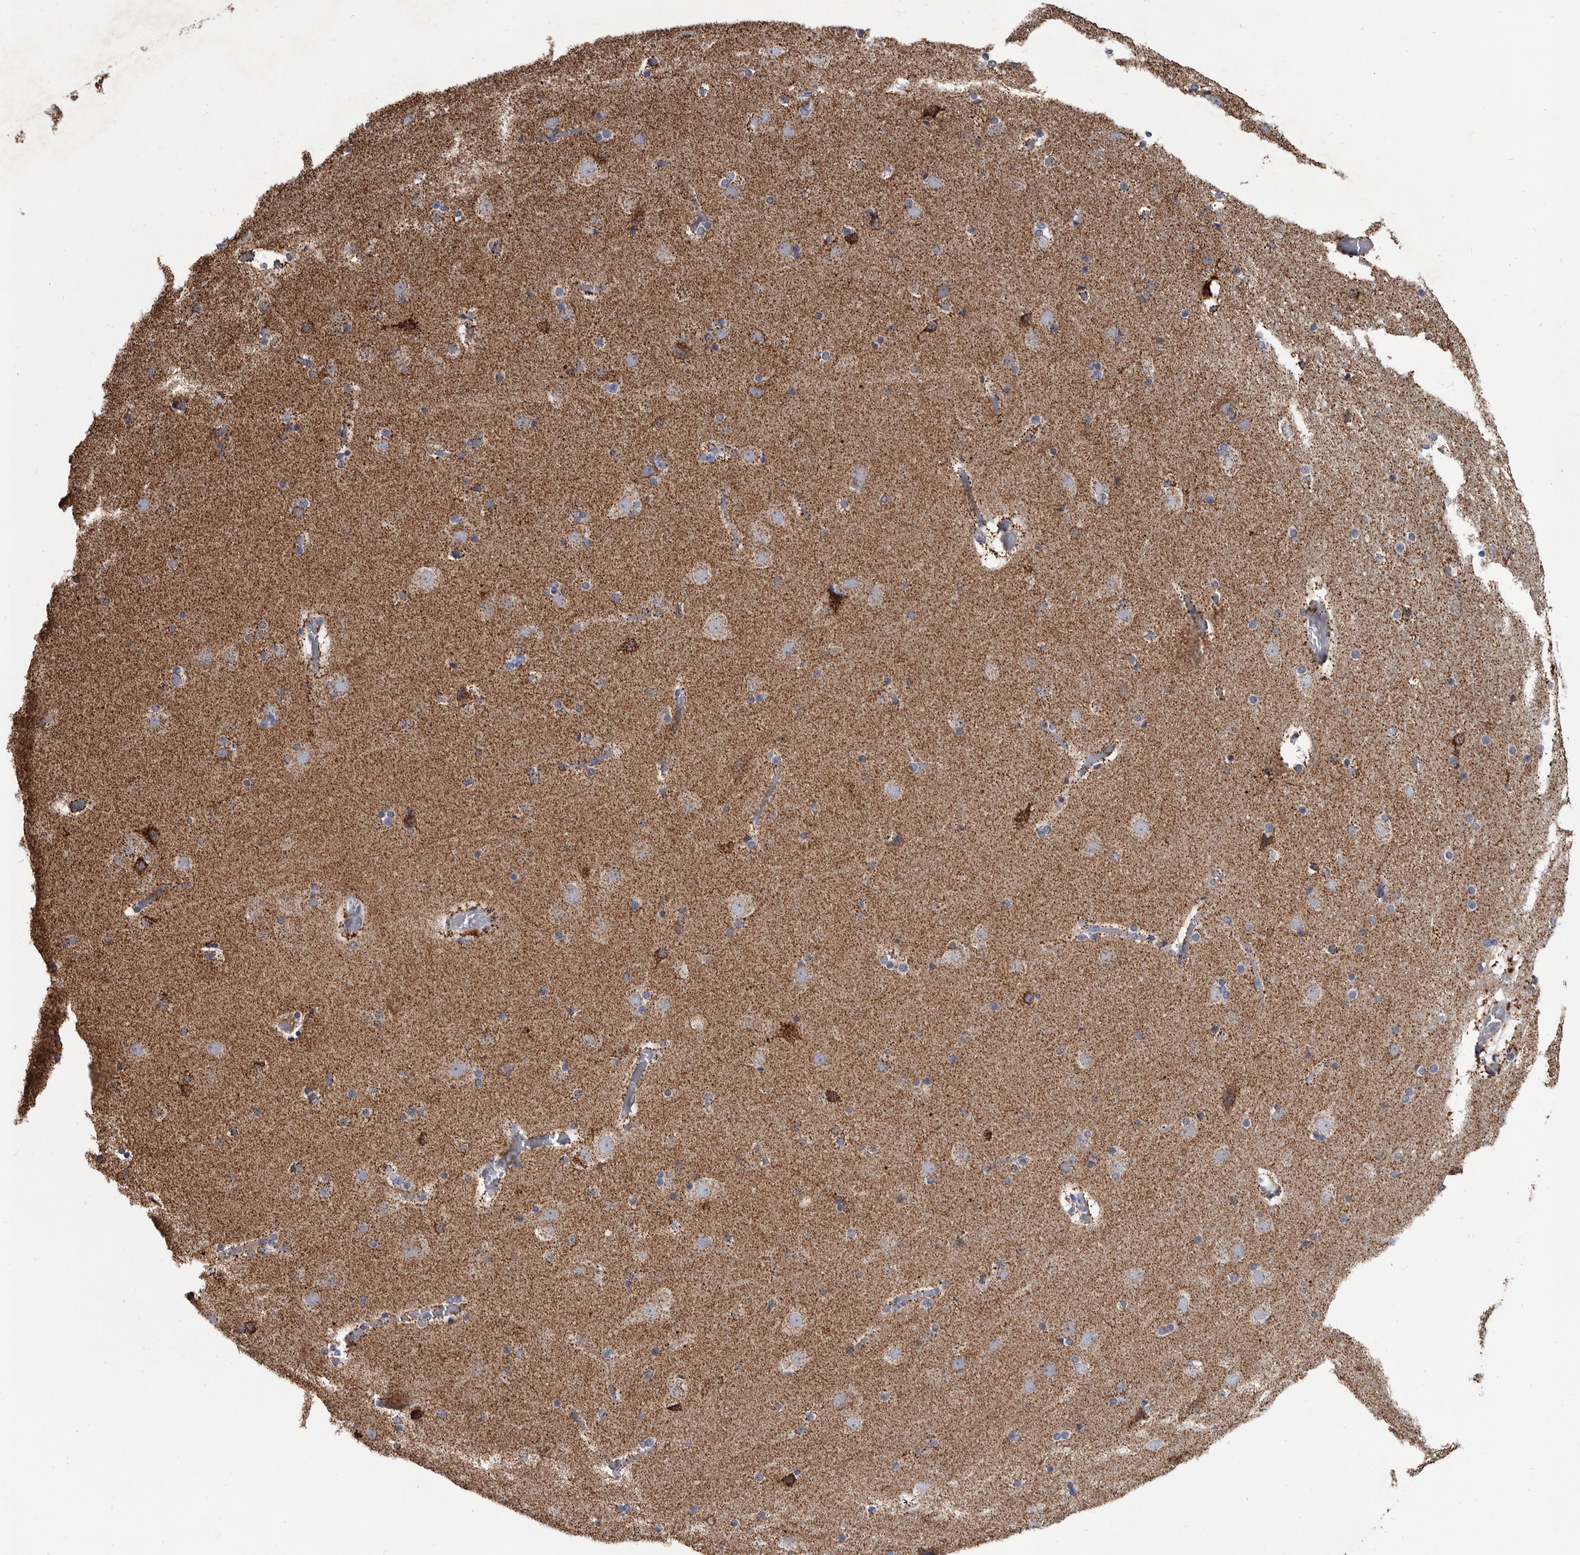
{"staining": {"intensity": "moderate", "quantity": ">75%", "location": "cytoplasmic/membranous"}, "tissue": "cerebral cortex", "cell_type": "Endothelial cells", "image_type": "normal", "snomed": [{"axis": "morphology", "description": "Normal tissue, NOS"}, {"axis": "topography", "description": "Cerebral cortex"}], "caption": "Cerebral cortex stained with immunohistochemistry reveals moderate cytoplasmic/membranous expression in approximately >75% of endothelial cells. (DAB (3,3'-diaminobenzidine) IHC, brown staining for protein, blue staining for nuclei).", "gene": "ALDH5A1", "patient": {"sex": "male", "age": 57}}